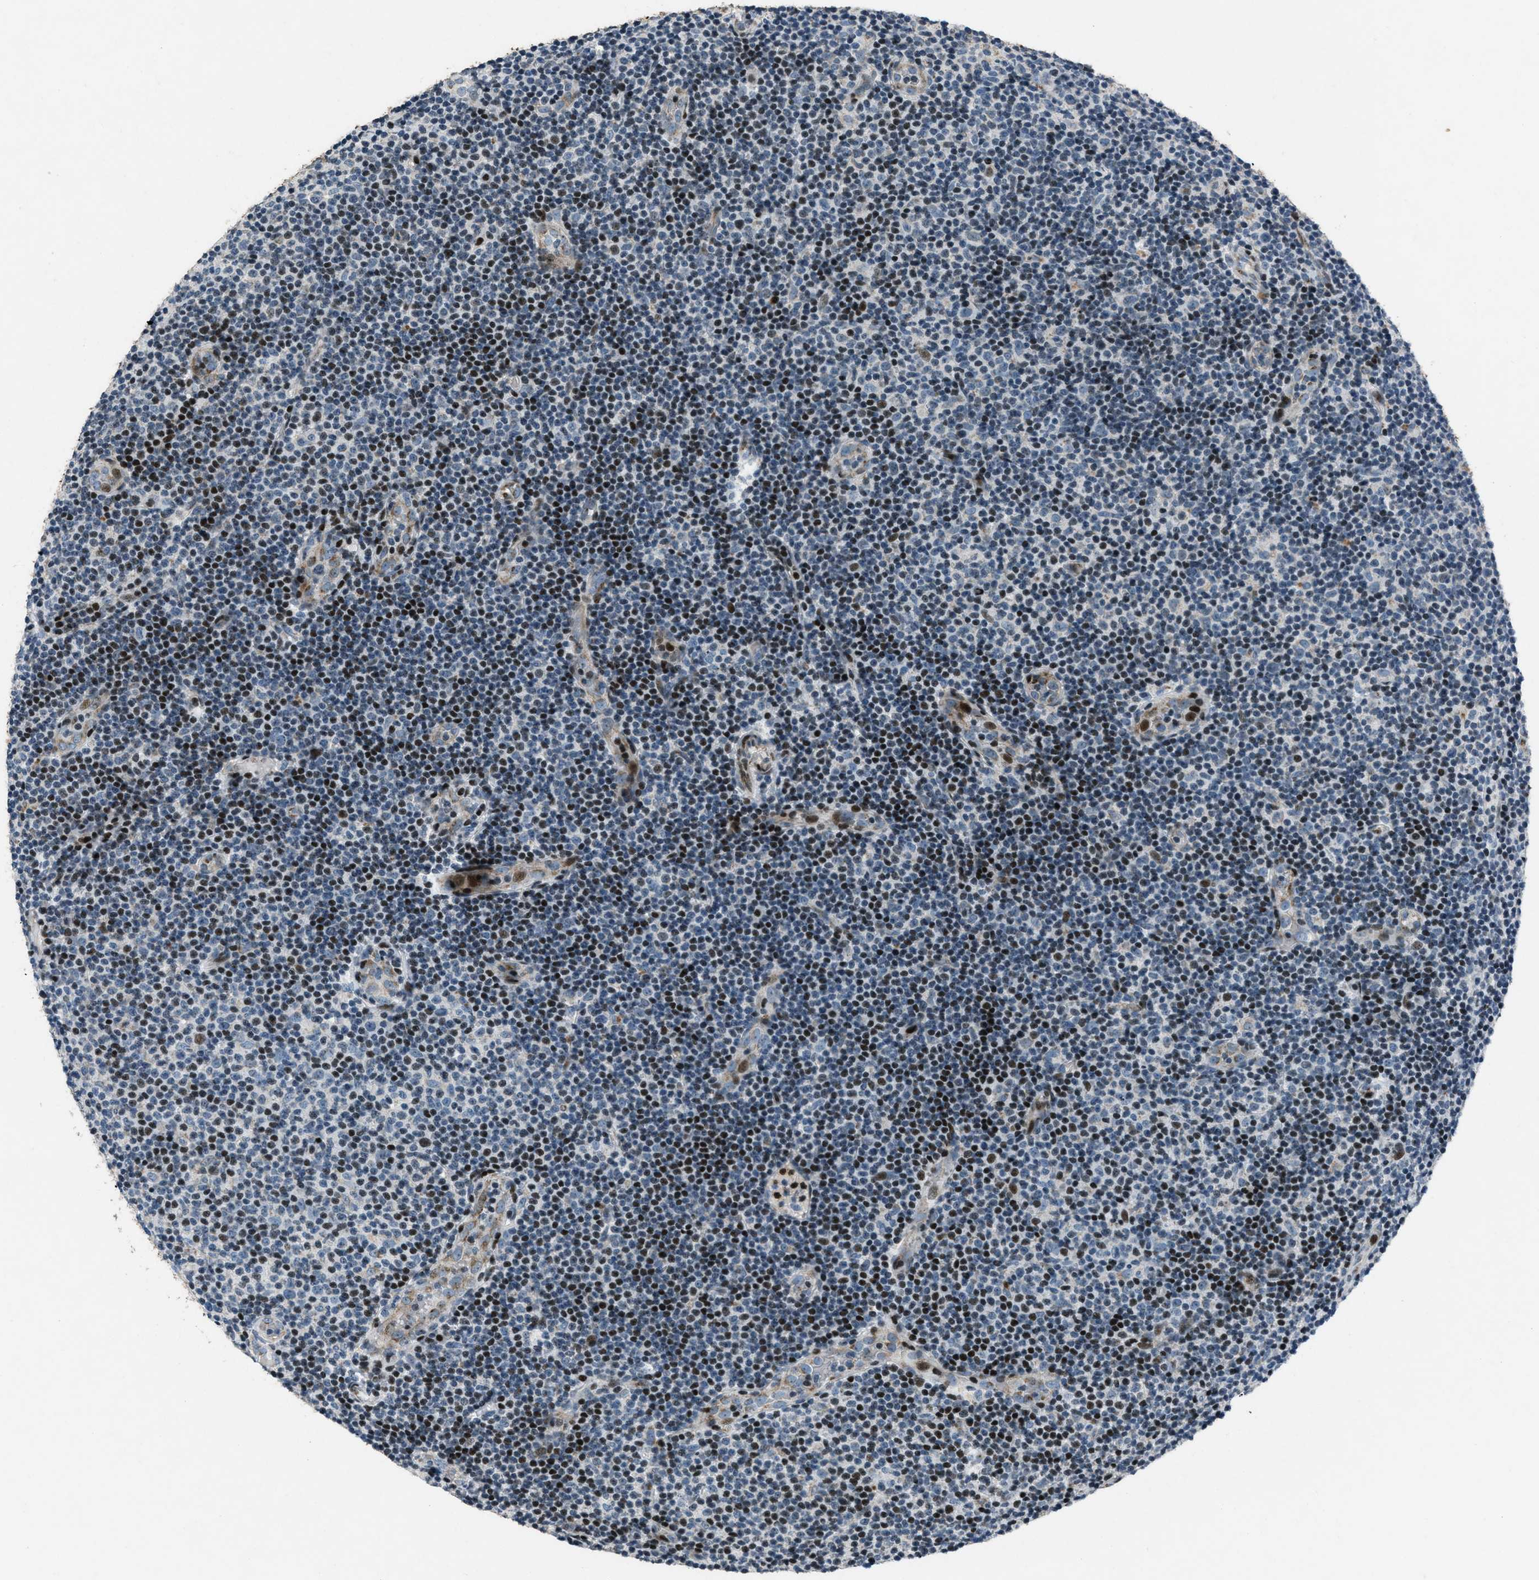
{"staining": {"intensity": "strong", "quantity": "25%-75%", "location": "nuclear"}, "tissue": "lymphoma", "cell_type": "Tumor cells", "image_type": "cancer", "snomed": [{"axis": "morphology", "description": "Malignant lymphoma, non-Hodgkin's type, Low grade"}, {"axis": "topography", "description": "Lymph node"}], "caption": "Immunohistochemistry (IHC) micrograph of human malignant lymphoma, non-Hodgkin's type (low-grade) stained for a protein (brown), which exhibits high levels of strong nuclear positivity in approximately 25%-75% of tumor cells.", "gene": "GPC6", "patient": {"sex": "male", "age": 83}}